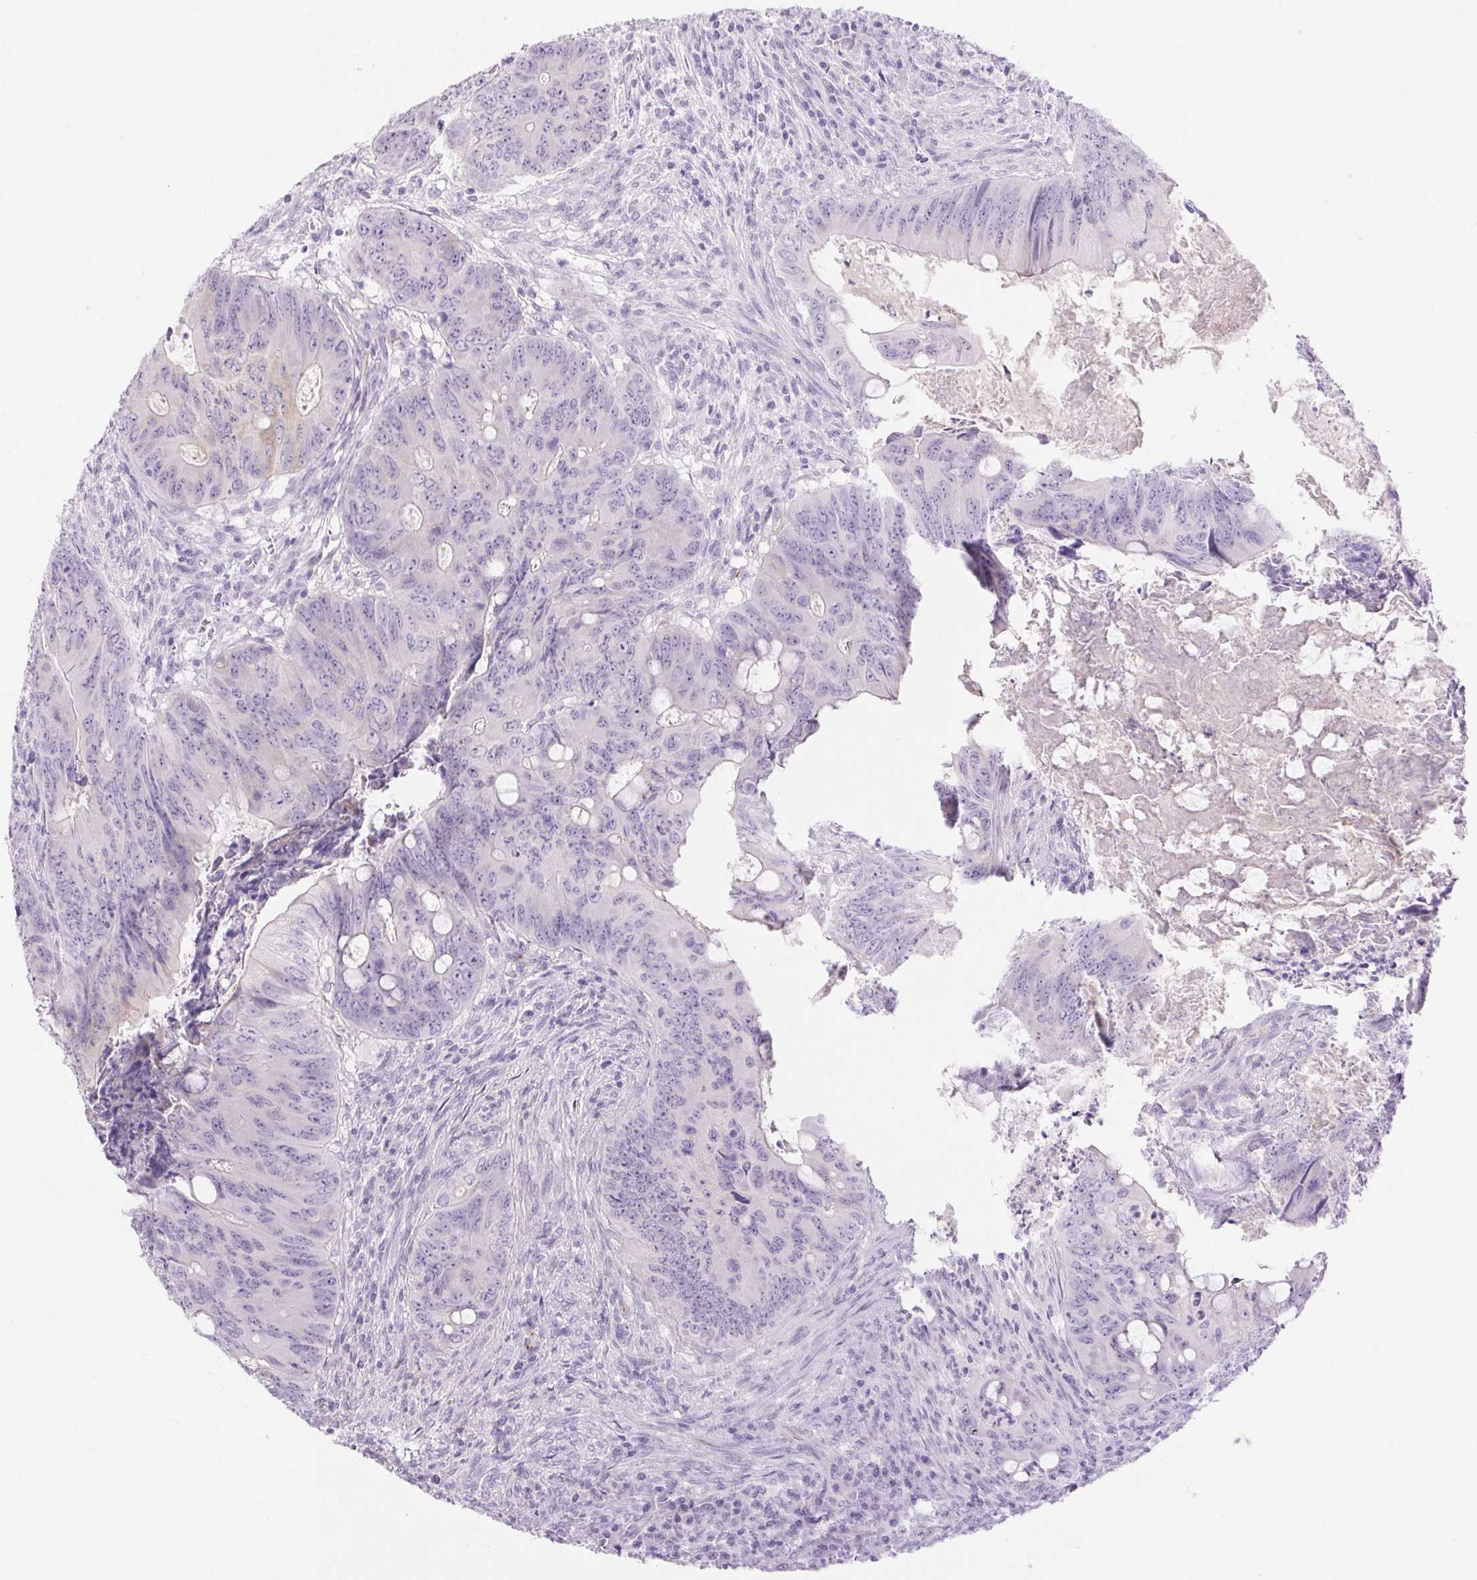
{"staining": {"intensity": "negative", "quantity": "none", "location": "none"}, "tissue": "colorectal cancer", "cell_type": "Tumor cells", "image_type": "cancer", "snomed": [{"axis": "morphology", "description": "Adenocarcinoma, NOS"}, {"axis": "topography", "description": "Colon"}], "caption": "Human colorectal cancer stained for a protein using immunohistochemistry shows no expression in tumor cells.", "gene": "ERP27", "patient": {"sex": "female", "age": 74}}